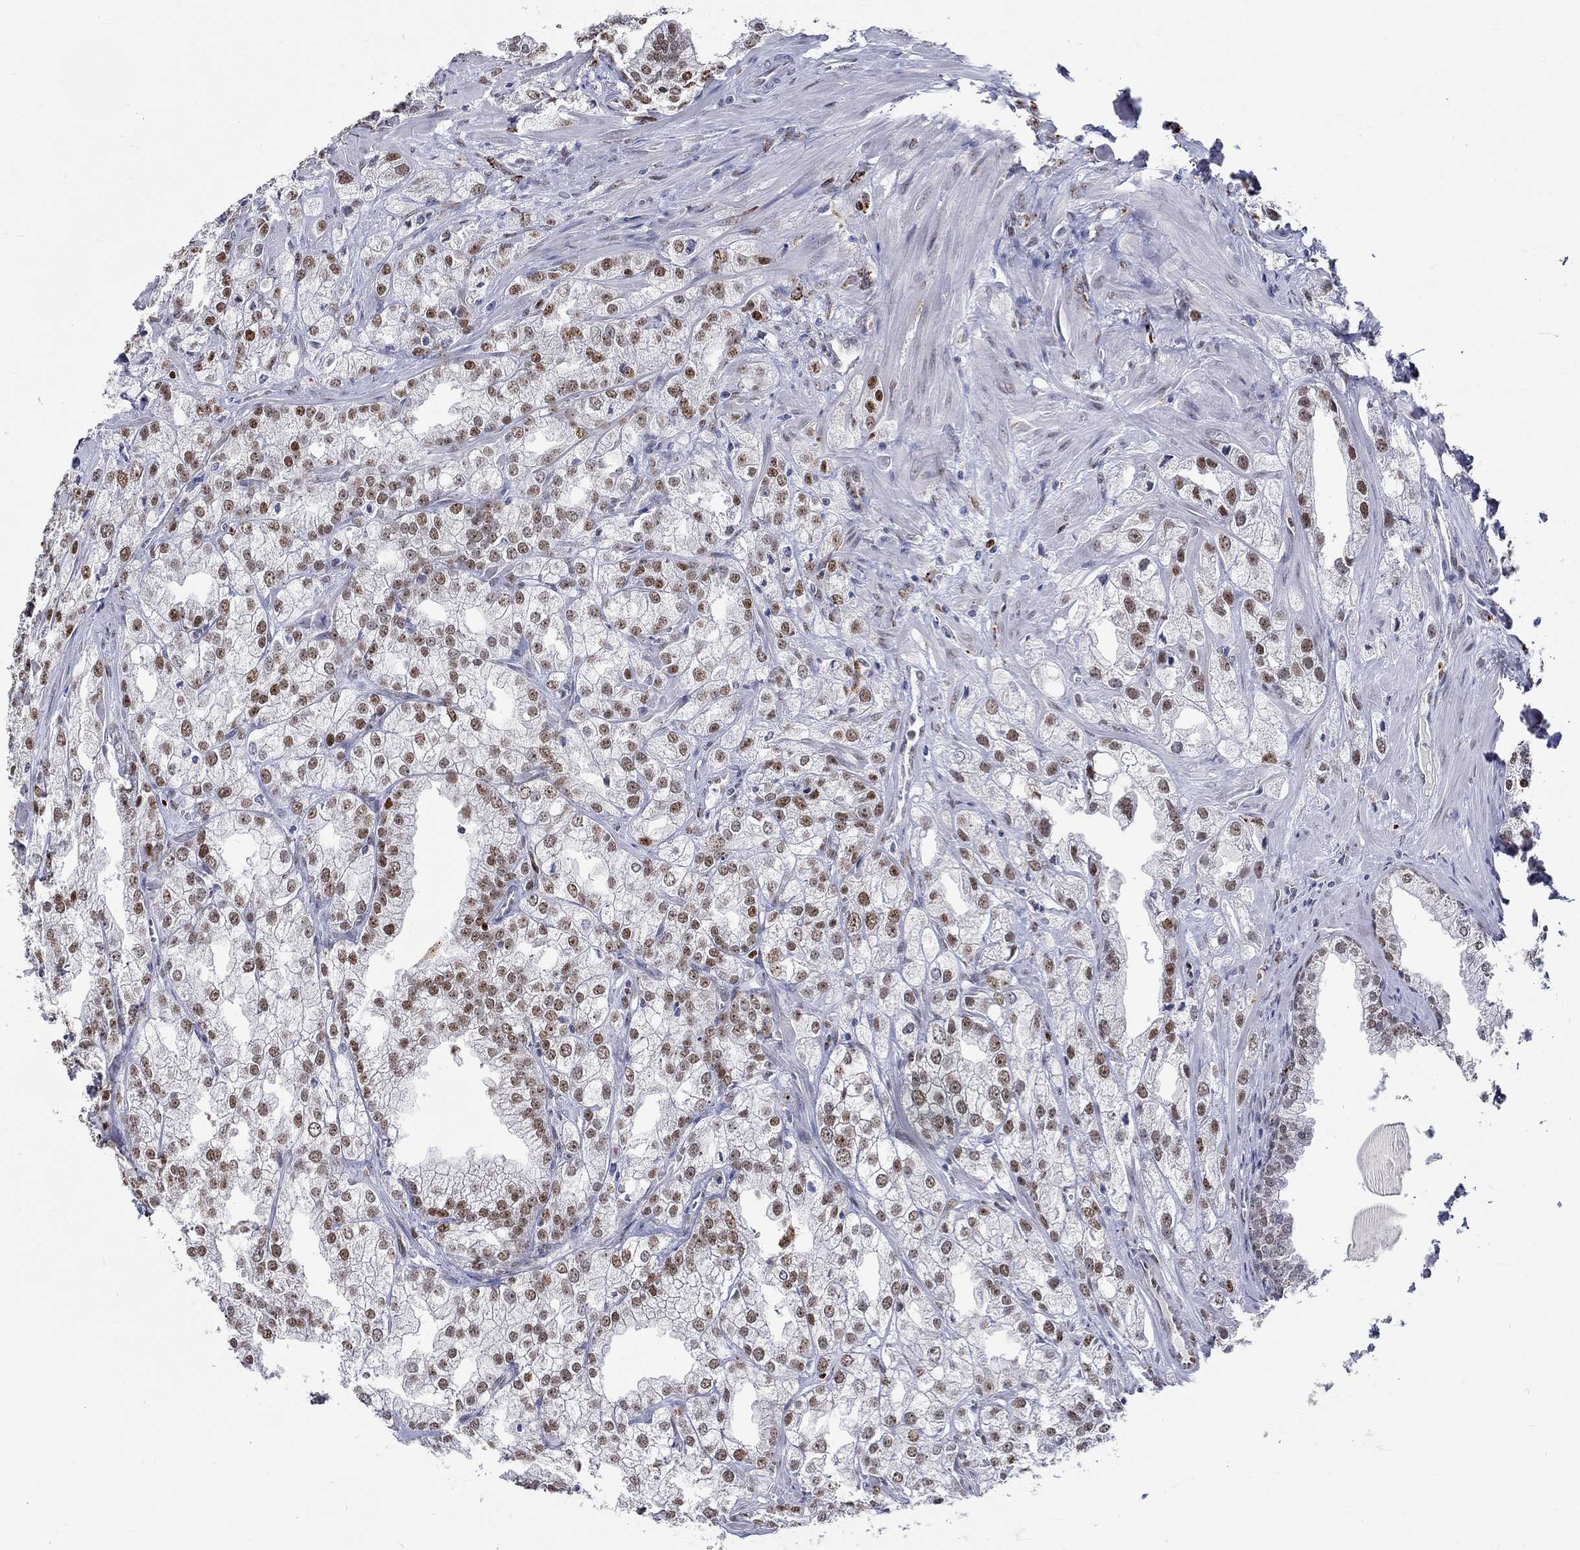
{"staining": {"intensity": "moderate", "quantity": "25%-75%", "location": "nuclear"}, "tissue": "prostate cancer", "cell_type": "Tumor cells", "image_type": "cancer", "snomed": [{"axis": "morphology", "description": "Adenocarcinoma, NOS"}, {"axis": "topography", "description": "Prostate"}], "caption": "Protein staining demonstrates moderate nuclear expression in approximately 25%-75% of tumor cells in prostate adenocarcinoma. Using DAB (3,3'-diaminobenzidine) (brown) and hematoxylin (blue) stains, captured at high magnification using brightfield microscopy.", "gene": "GATA2", "patient": {"sex": "male", "age": 70}}